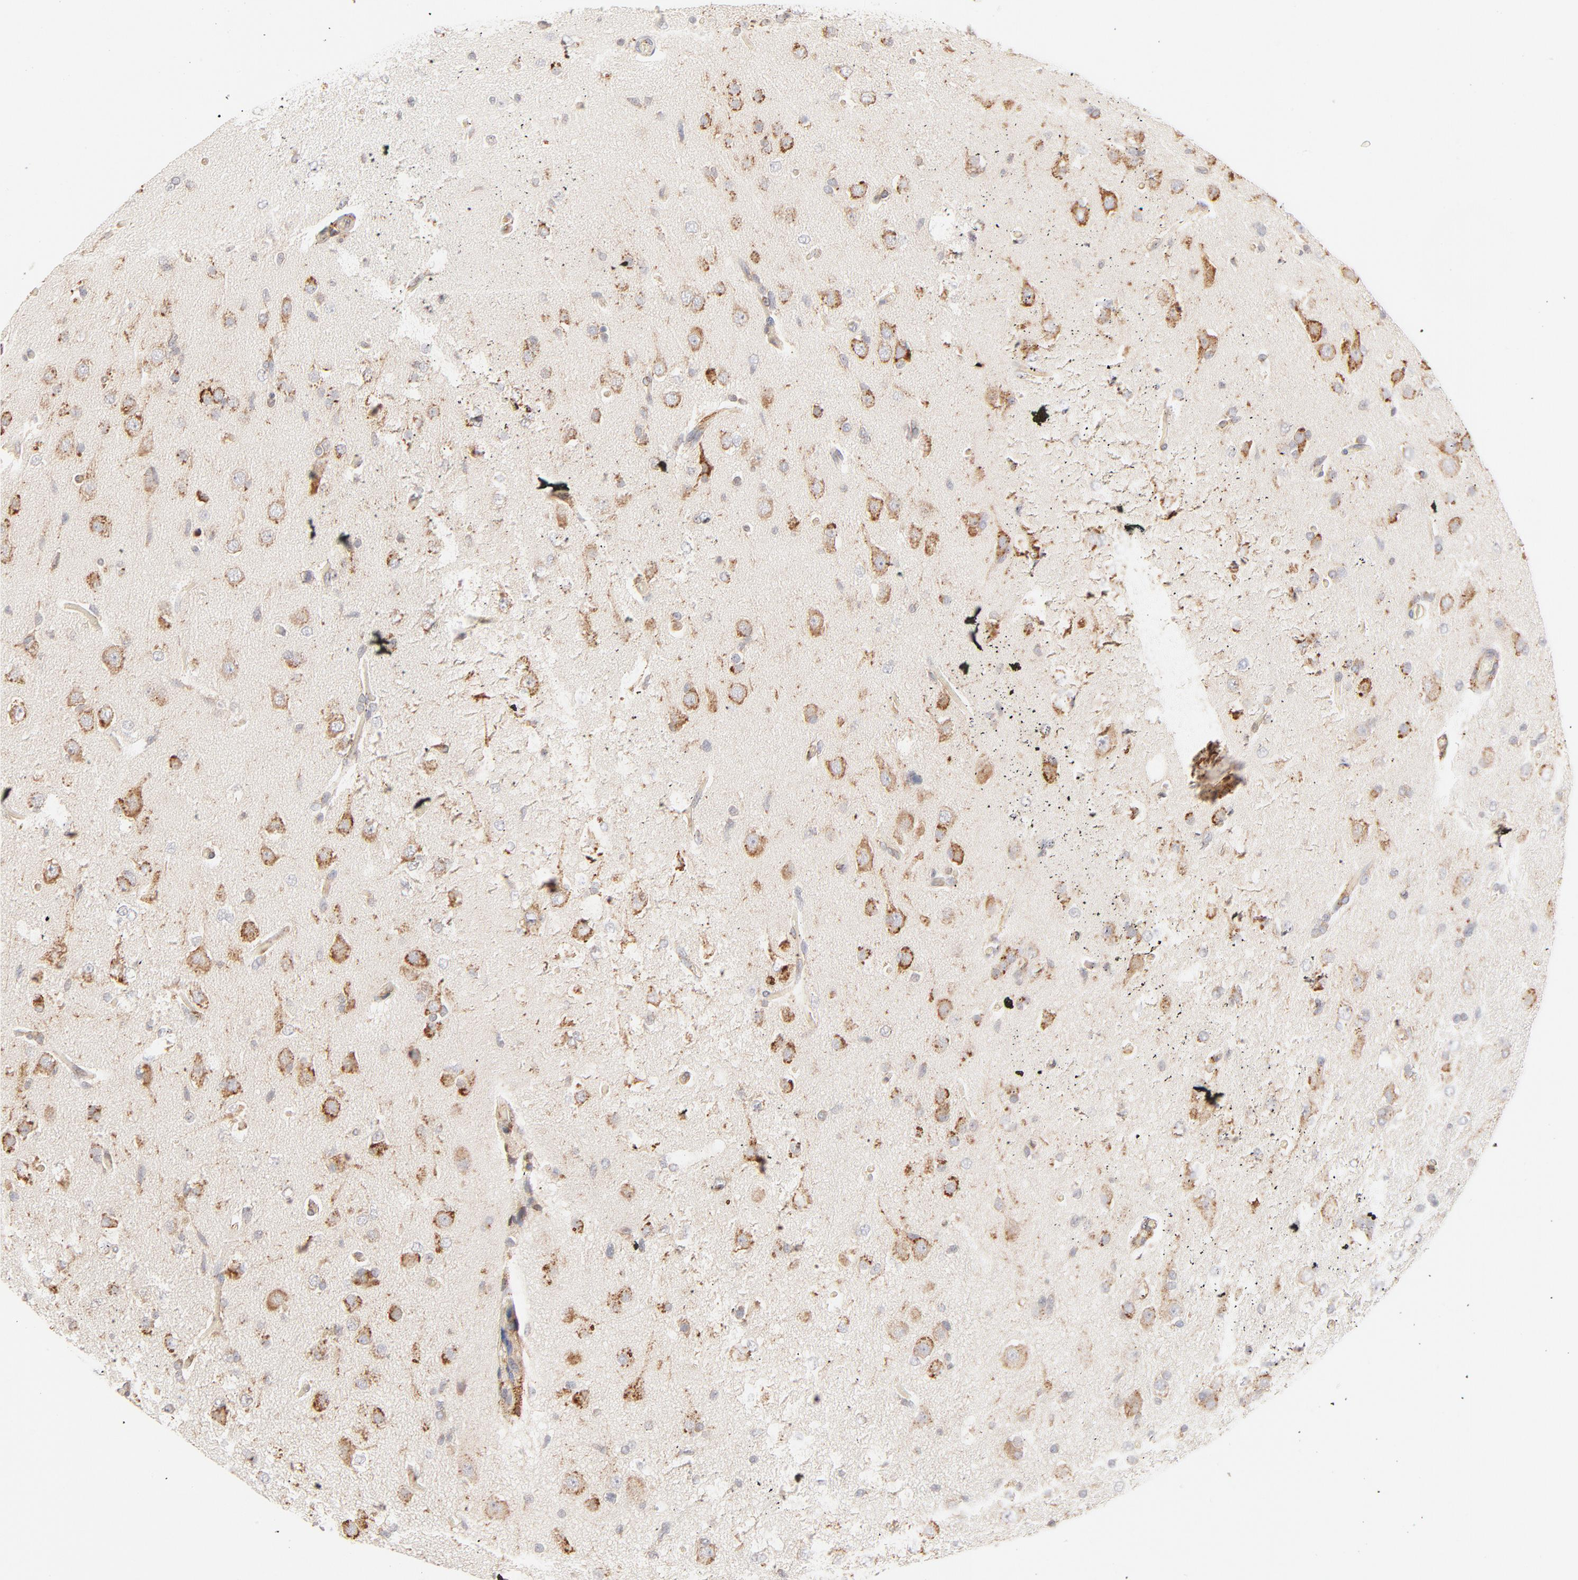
{"staining": {"intensity": "moderate", "quantity": "25%-75%", "location": "cytoplasmic/membranous"}, "tissue": "glioma", "cell_type": "Tumor cells", "image_type": "cancer", "snomed": [{"axis": "morphology", "description": "Glioma, malignant, High grade"}, {"axis": "topography", "description": "Brain"}], "caption": "Malignant glioma (high-grade) tissue exhibits moderate cytoplasmic/membranous expression in about 25%-75% of tumor cells, visualized by immunohistochemistry.", "gene": "PARP12", "patient": {"sex": "male", "age": 33}}